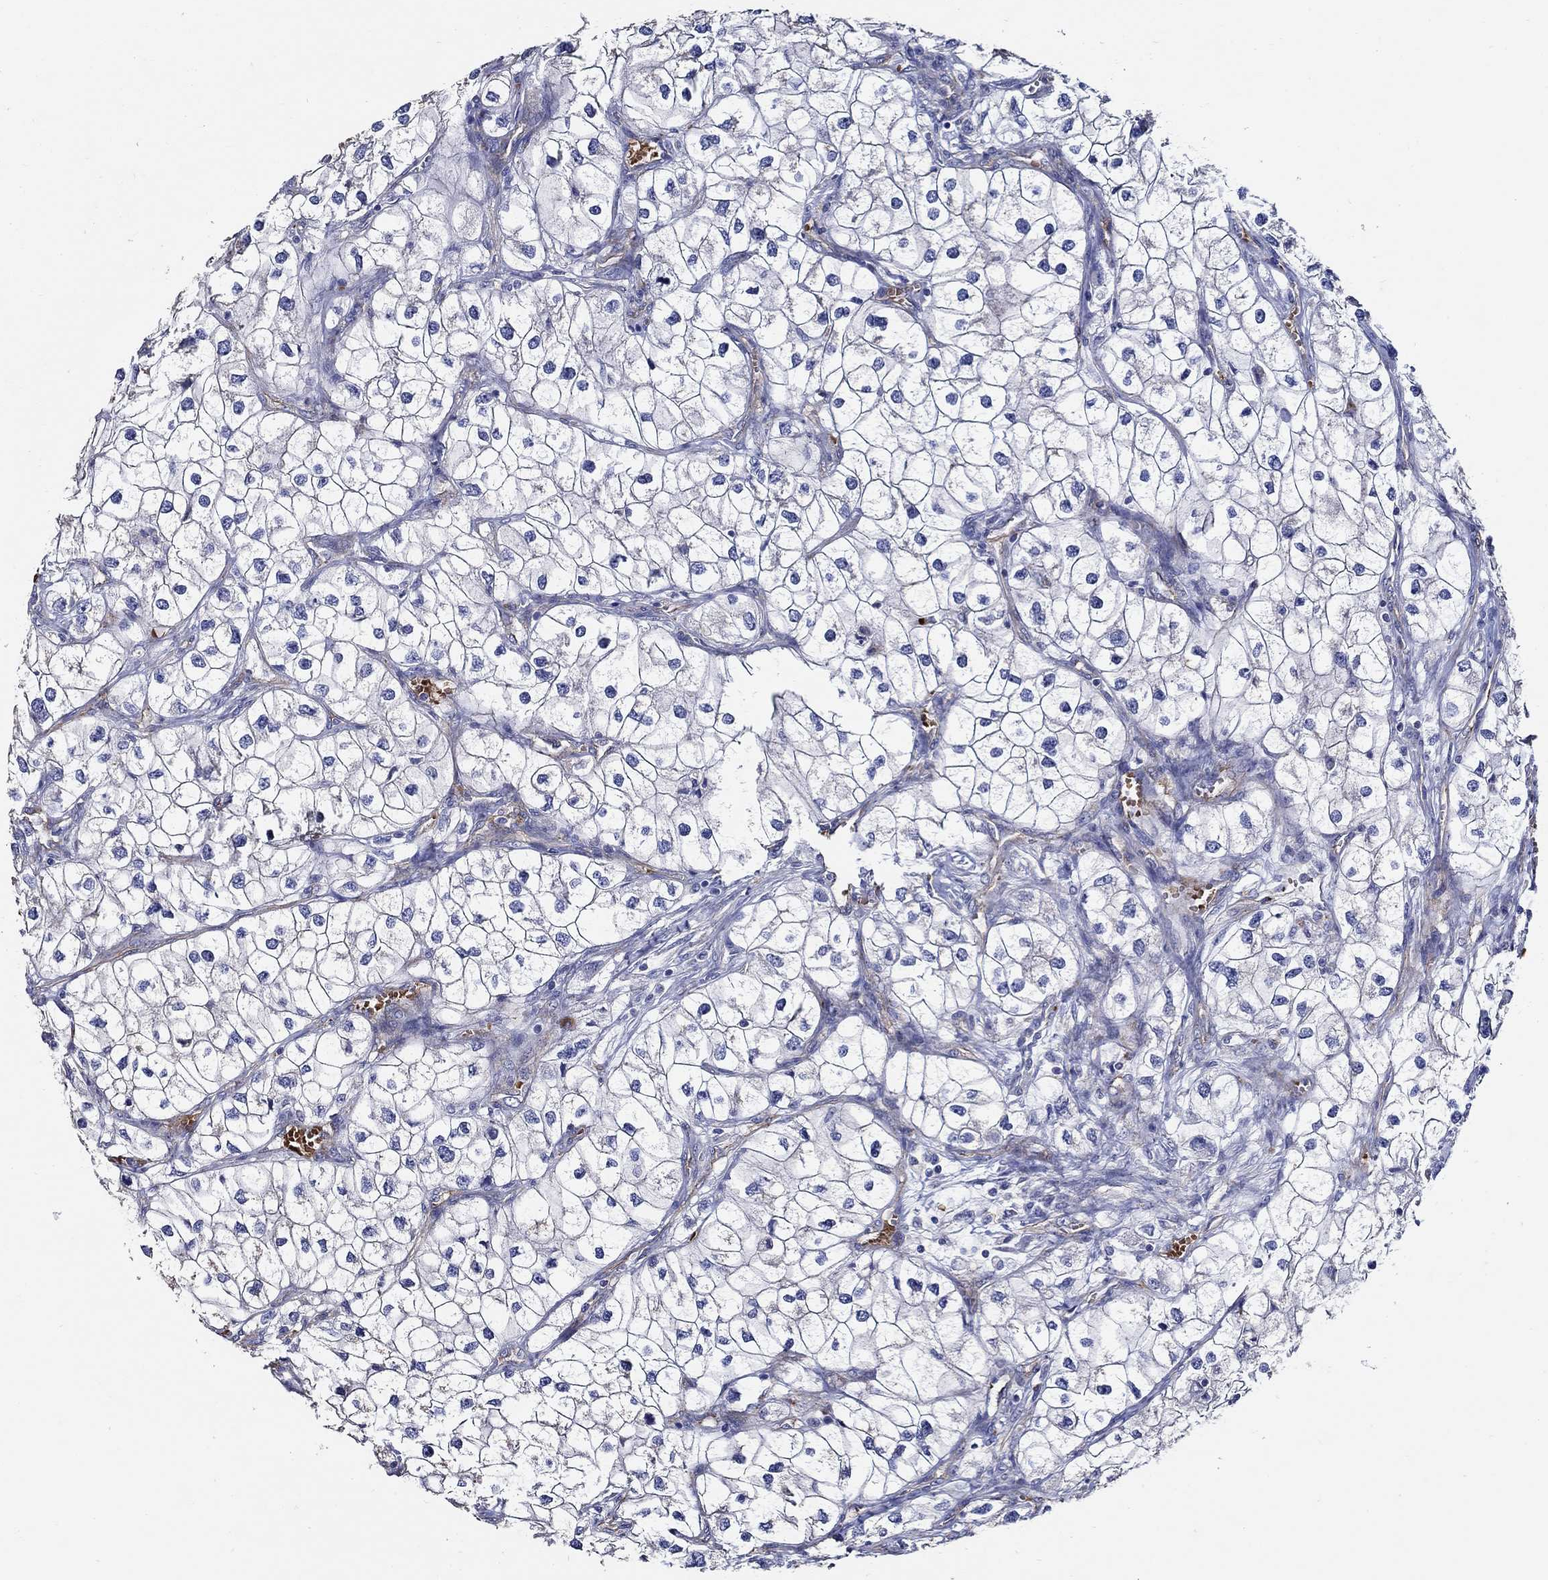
{"staining": {"intensity": "negative", "quantity": "none", "location": "none"}, "tissue": "renal cancer", "cell_type": "Tumor cells", "image_type": "cancer", "snomed": [{"axis": "morphology", "description": "Adenocarcinoma, NOS"}, {"axis": "topography", "description": "Kidney"}], "caption": "The immunohistochemistry (IHC) histopathology image has no significant expression in tumor cells of renal adenocarcinoma tissue.", "gene": "APBB3", "patient": {"sex": "male", "age": 59}}